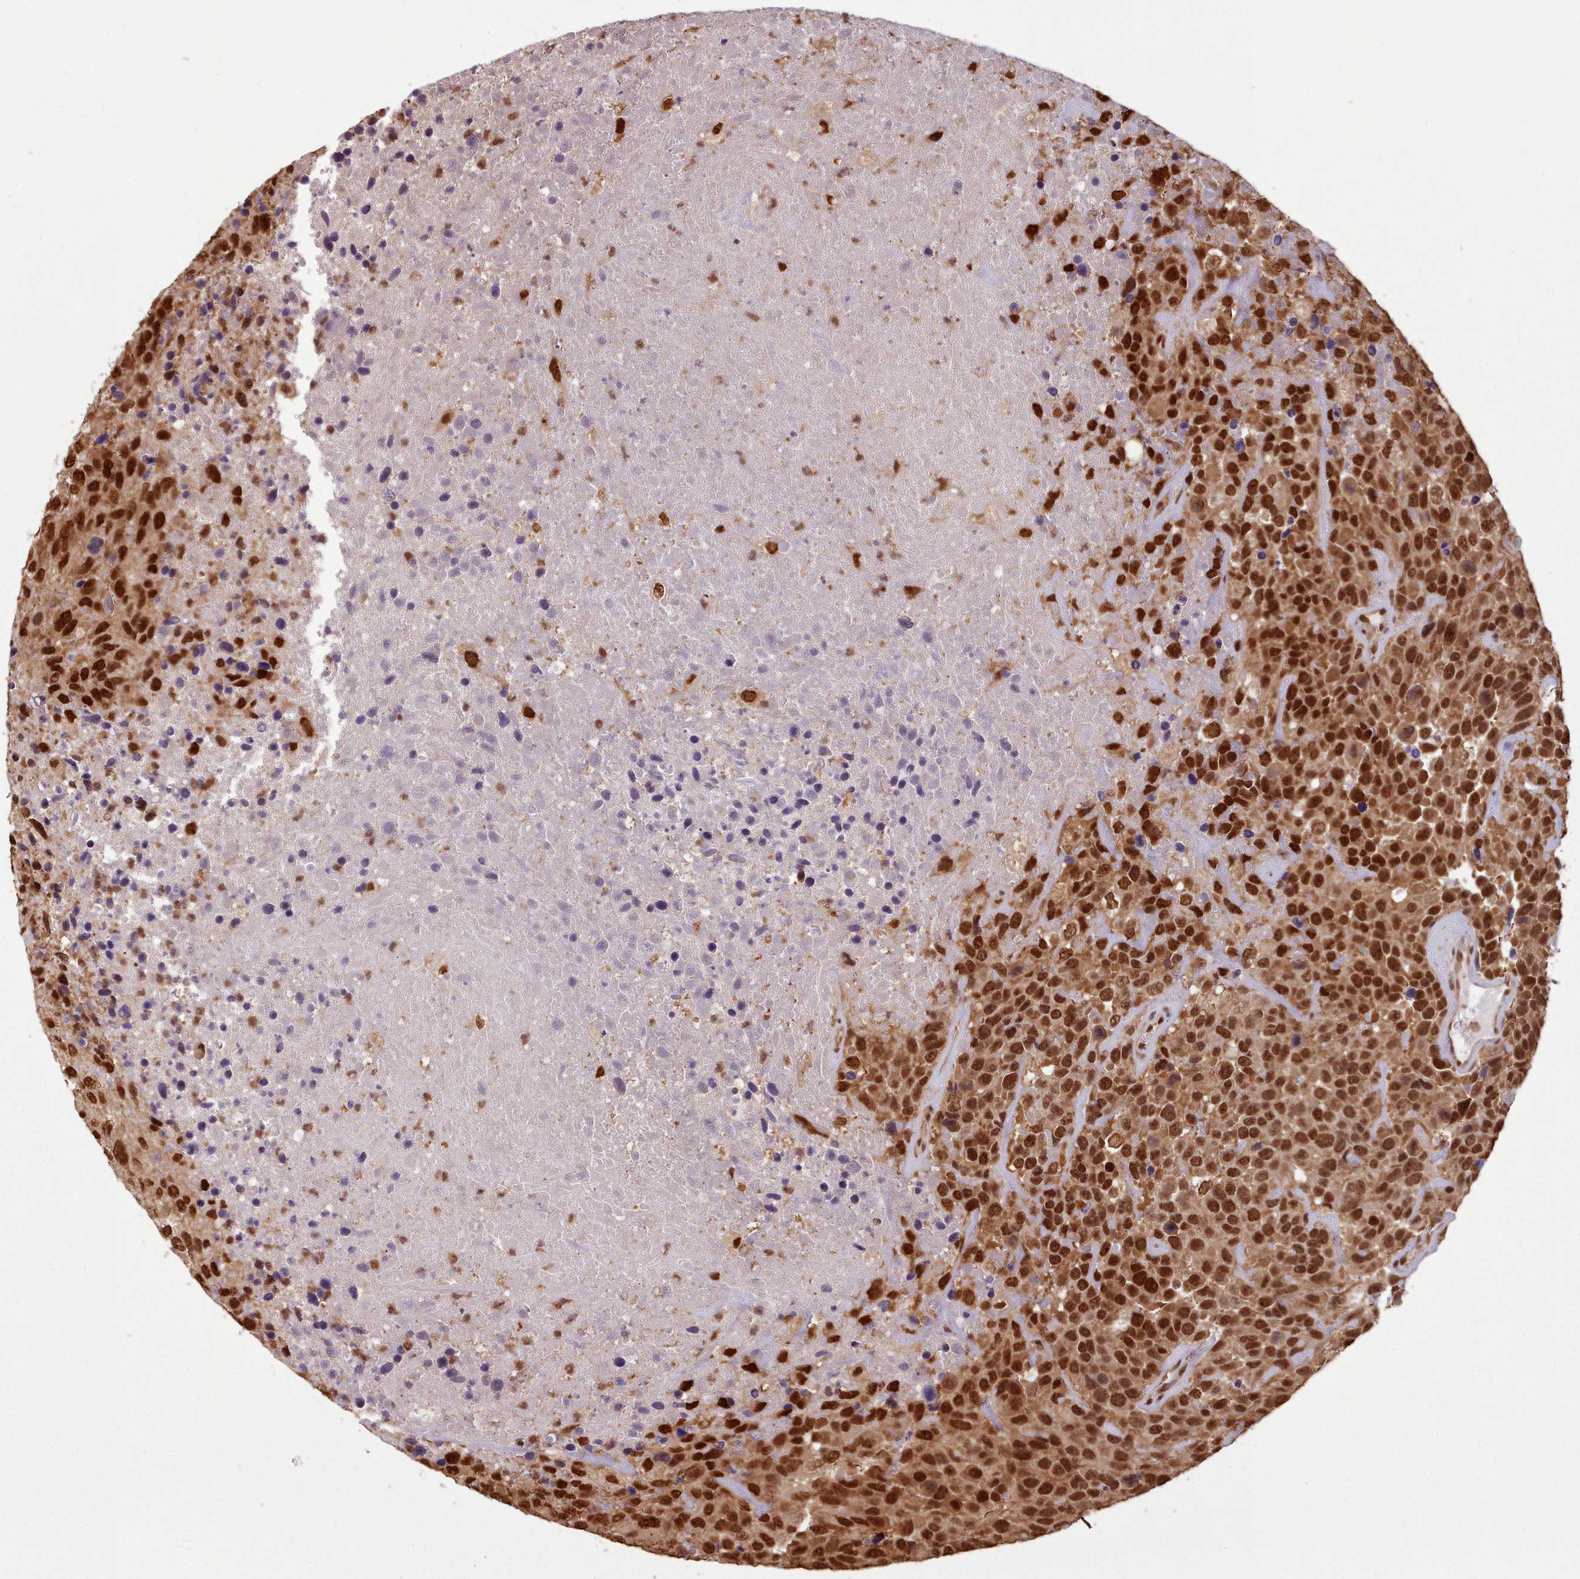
{"staining": {"intensity": "strong", "quantity": ">75%", "location": "nuclear"}, "tissue": "urothelial cancer", "cell_type": "Tumor cells", "image_type": "cancer", "snomed": [{"axis": "morphology", "description": "Urothelial carcinoma, High grade"}, {"axis": "topography", "description": "Urinary bladder"}], "caption": "Urothelial cancer tissue shows strong nuclear expression in approximately >75% of tumor cells", "gene": "RPS27A", "patient": {"sex": "female", "age": 70}}